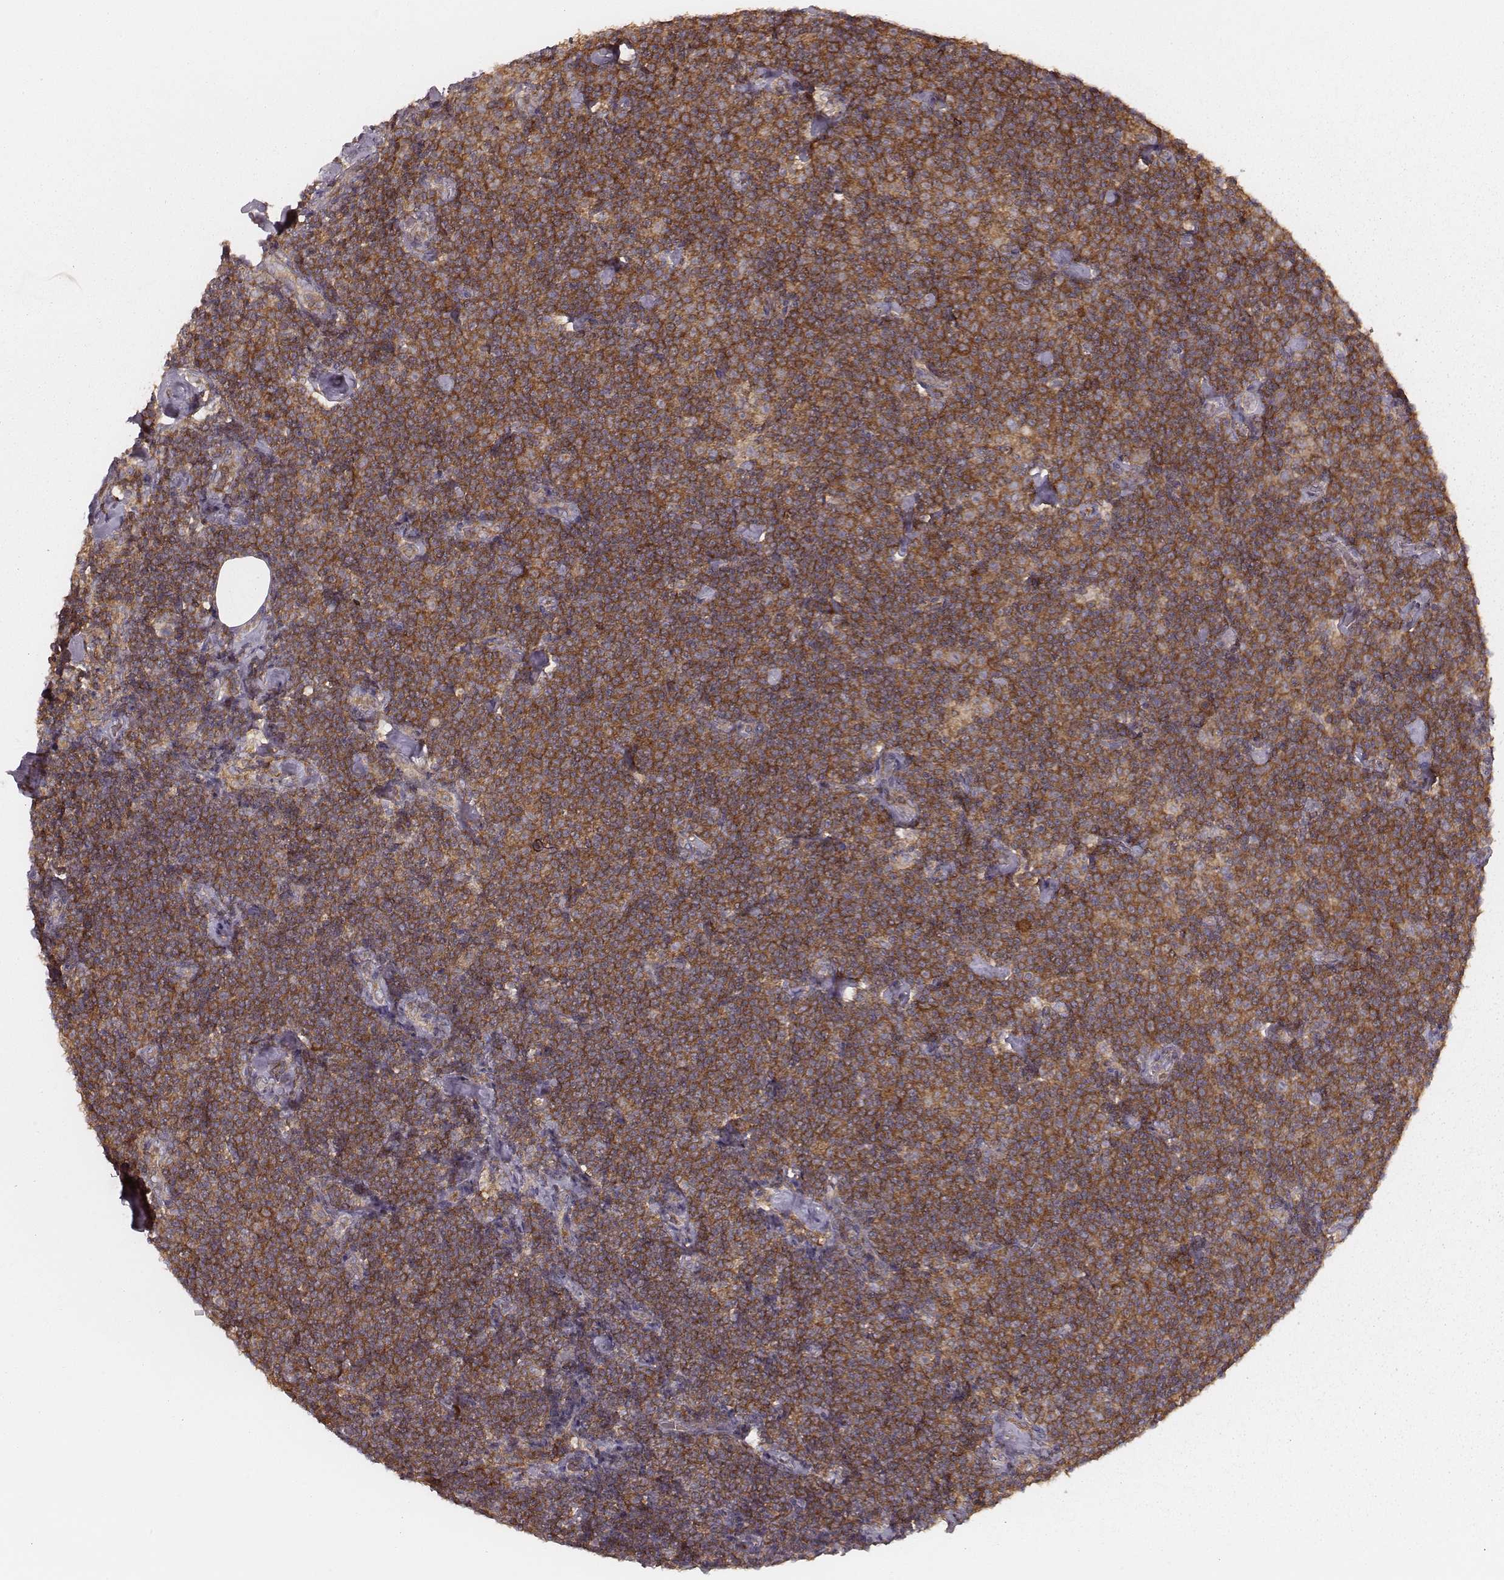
{"staining": {"intensity": "strong", "quantity": ">75%", "location": "cytoplasmic/membranous"}, "tissue": "lymphoma", "cell_type": "Tumor cells", "image_type": "cancer", "snomed": [{"axis": "morphology", "description": "Malignant lymphoma, non-Hodgkin's type, Low grade"}, {"axis": "topography", "description": "Lymph node"}], "caption": "The immunohistochemical stain labels strong cytoplasmic/membranous expression in tumor cells of lymphoma tissue. The staining was performed using DAB (3,3'-diaminobenzidine), with brown indicating positive protein expression. Nuclei are stained blue with hematoxylin.", "gene": "CARS1", "patient": {"sex": "male", "age": 81}}